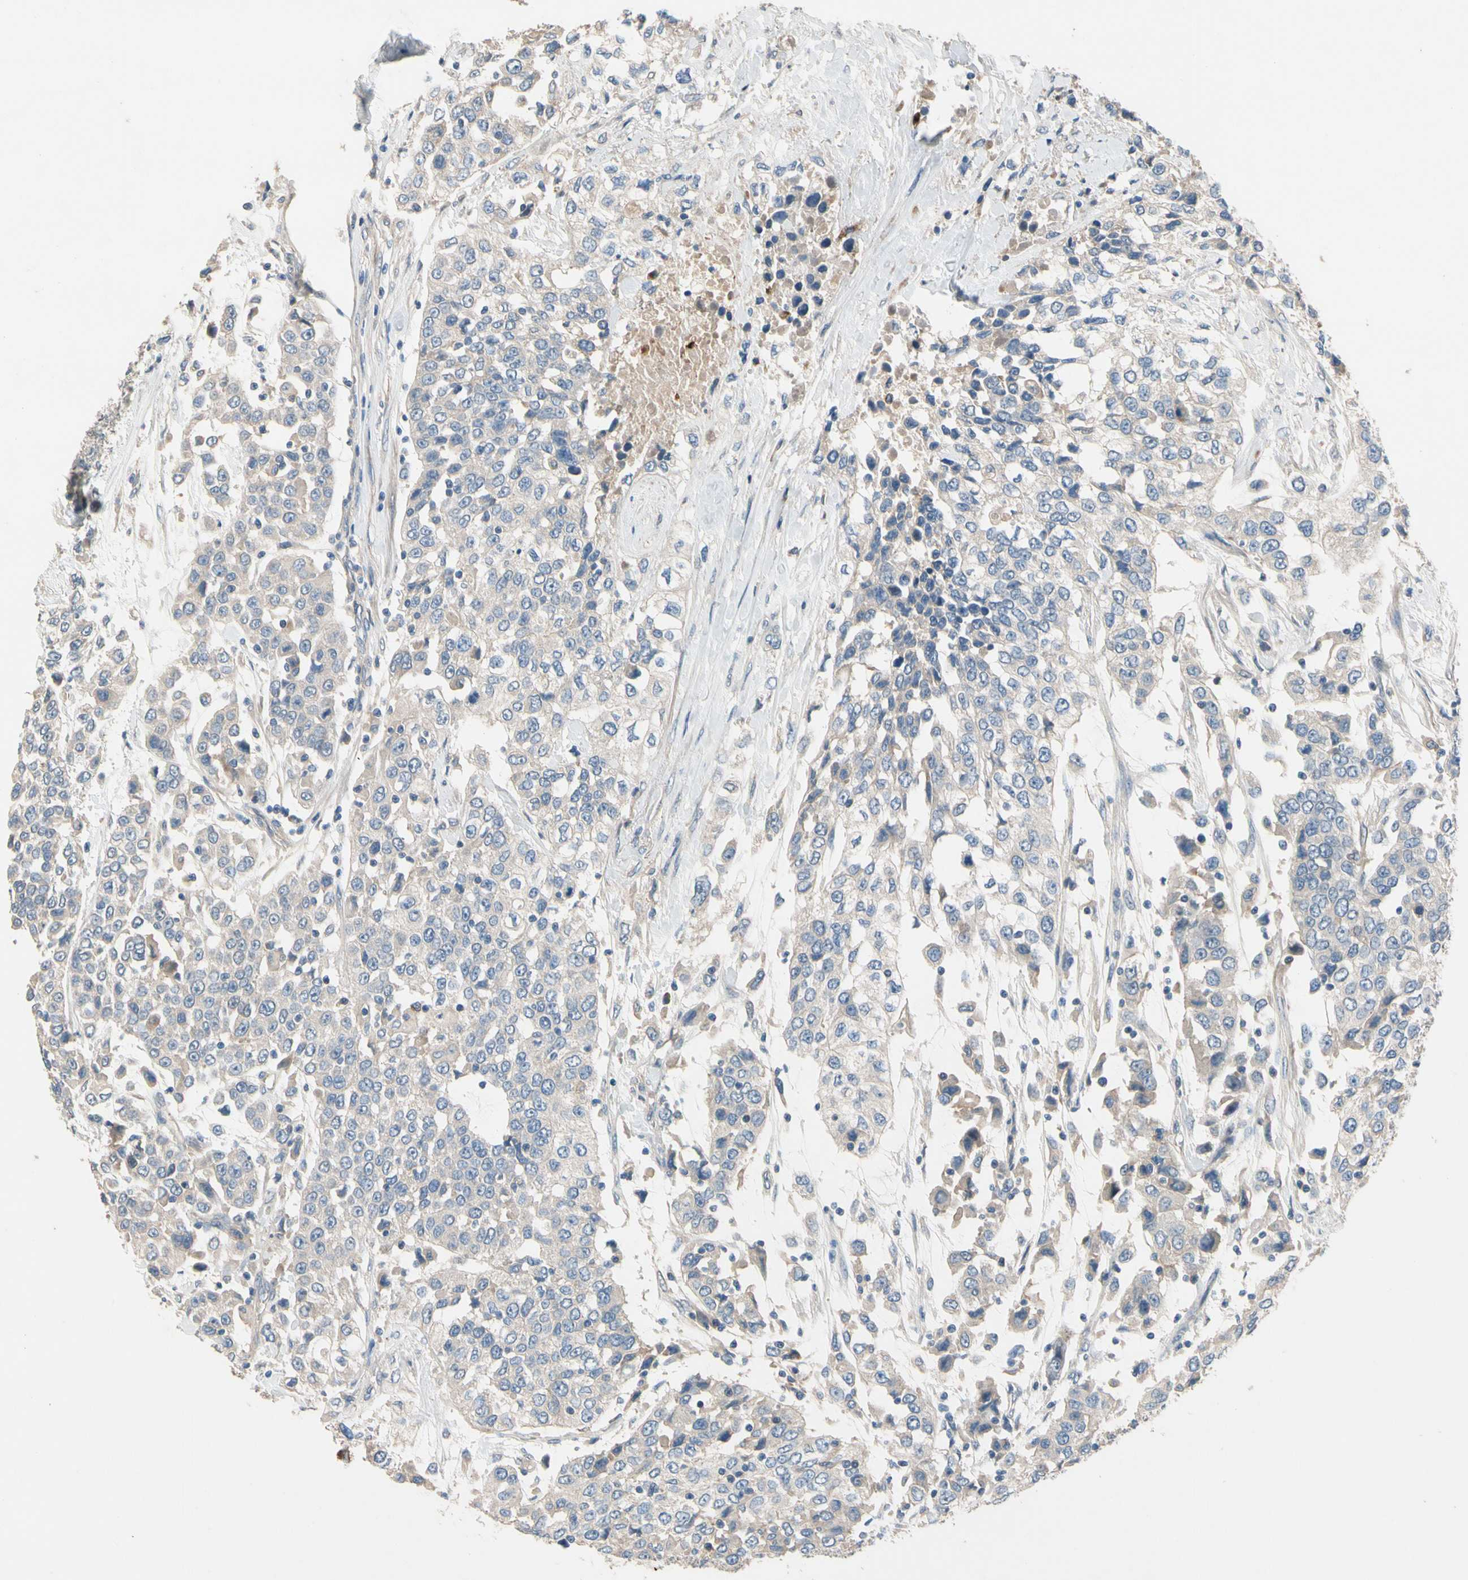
{"staining": {"intensity": "weak", "quantity": "25%-75%", "location": "cytoplasmic/membranous"}, "tissue": "urothelial cancer", "cell_type": "Tumor cells", "image_type": "cancer", "snomed": [{"axis": "morphology", "description": "Urothelial carcinoma, High grade"}, {"axis": "topography", "description": "Urinary bladder"}], "caption": "An IHC micrograph of tumor tissue is shown. Protein staining in brown highlights weak cytoplasmic/membranous positivity in high-grade urothelial carcinoma within tumor cells.", "gene": "SIGLEC5", "patient": {"sex": "female", "age": 80}}